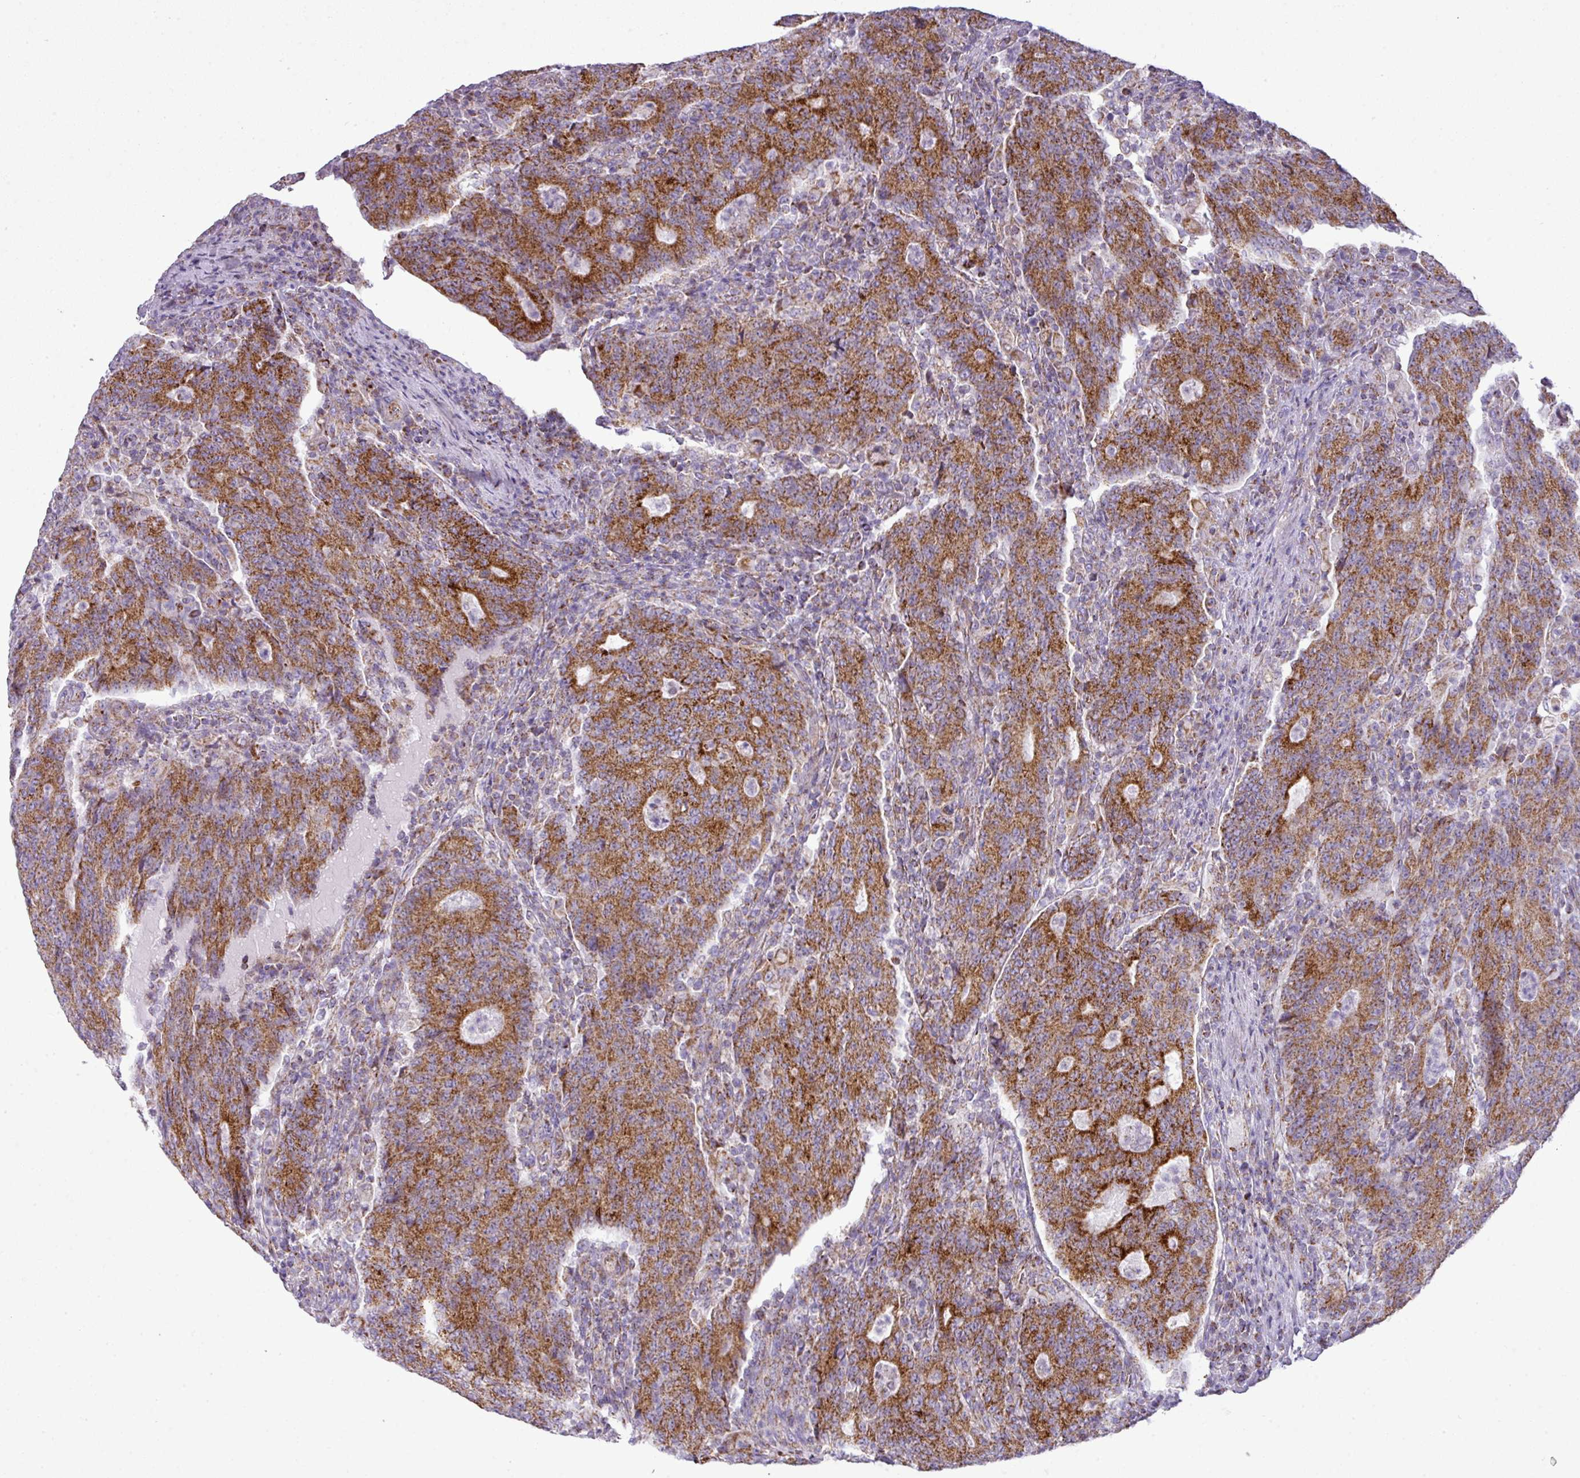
{"staining": {"intensity": "strong", "quantity": ">75%", "location": "cytoplasmic/membranous"}, "tissue": "colorectal cancer", "cell_type": "Tumor cells", "image_type": "cancer", "snomed": [{"axis": "morphology", "description": "Adenocarcinoma, NOS"}, {"axis": "topography", "description": "Colon"}], "caption": "Protein expression analysis of human colorectal adenocarcinoma reveals strong cytoplasmic/membranous positivity in about >75% of tumor cells.", "gene": "ZNF81", "patient": {"sex": "female", "age": 75}}